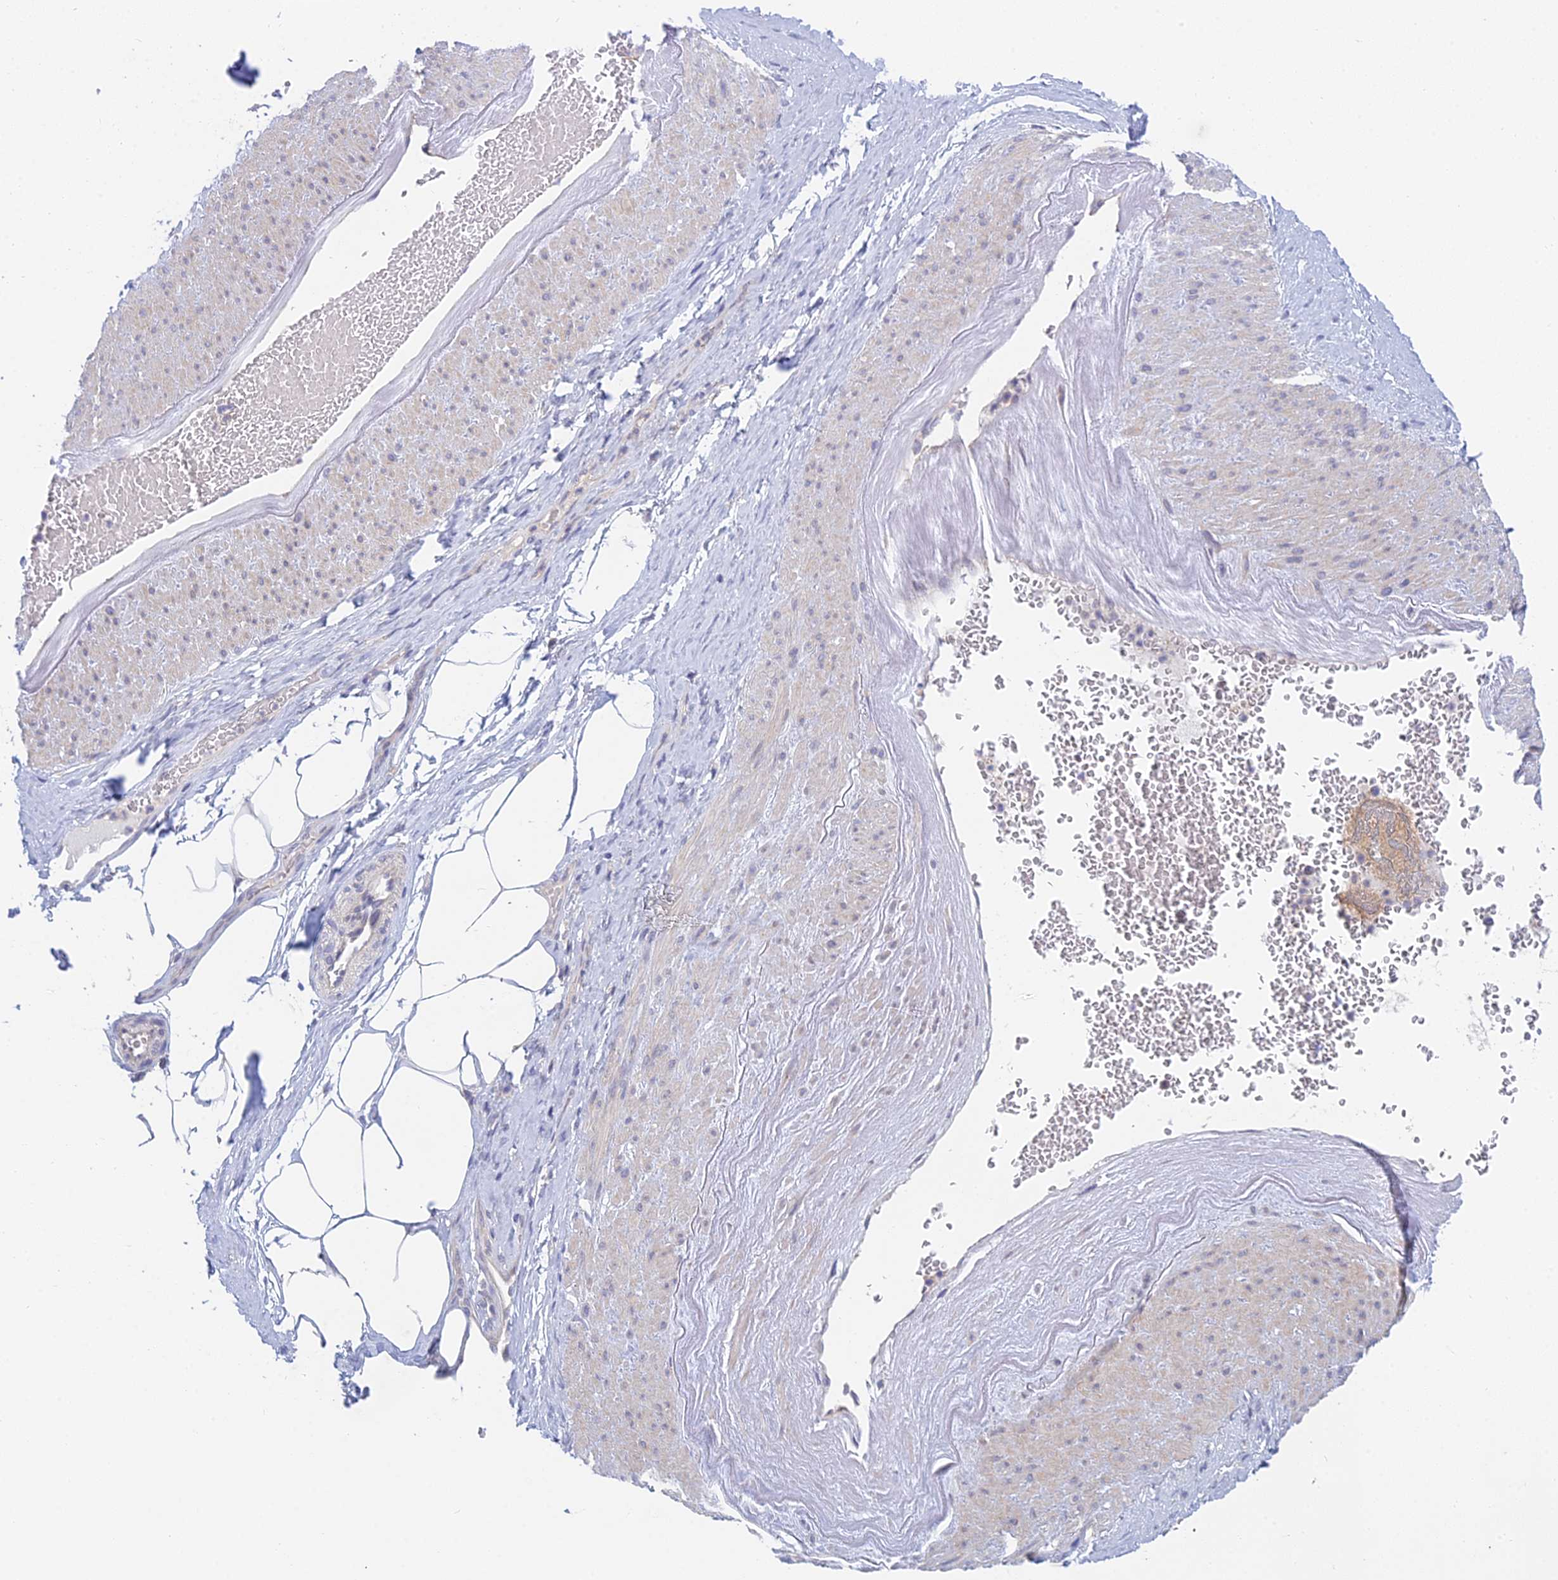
{"staining": {"intensity": "negative", "quantity": "none", "location": "none"}, "tissue": "adipose tissue", "cell_type": "Adipocytes", "image_type": "normal", "snomed": [{"axis": "morphology", "description": "Normal tissue, NOS"}, {"axis": "morphology", "description": "Adenocarcinoma, Low grade"}, {"axis": "topography", "description": "Prostate"}, {"axis": "topography", "description": "Peripheral nerve tissue"}], "caption": "Image shows no significant protein expression in adipocytes of normal adipose tissue.", "gene": "METTL26", "patient": {"sex": "male", "age": 63}}